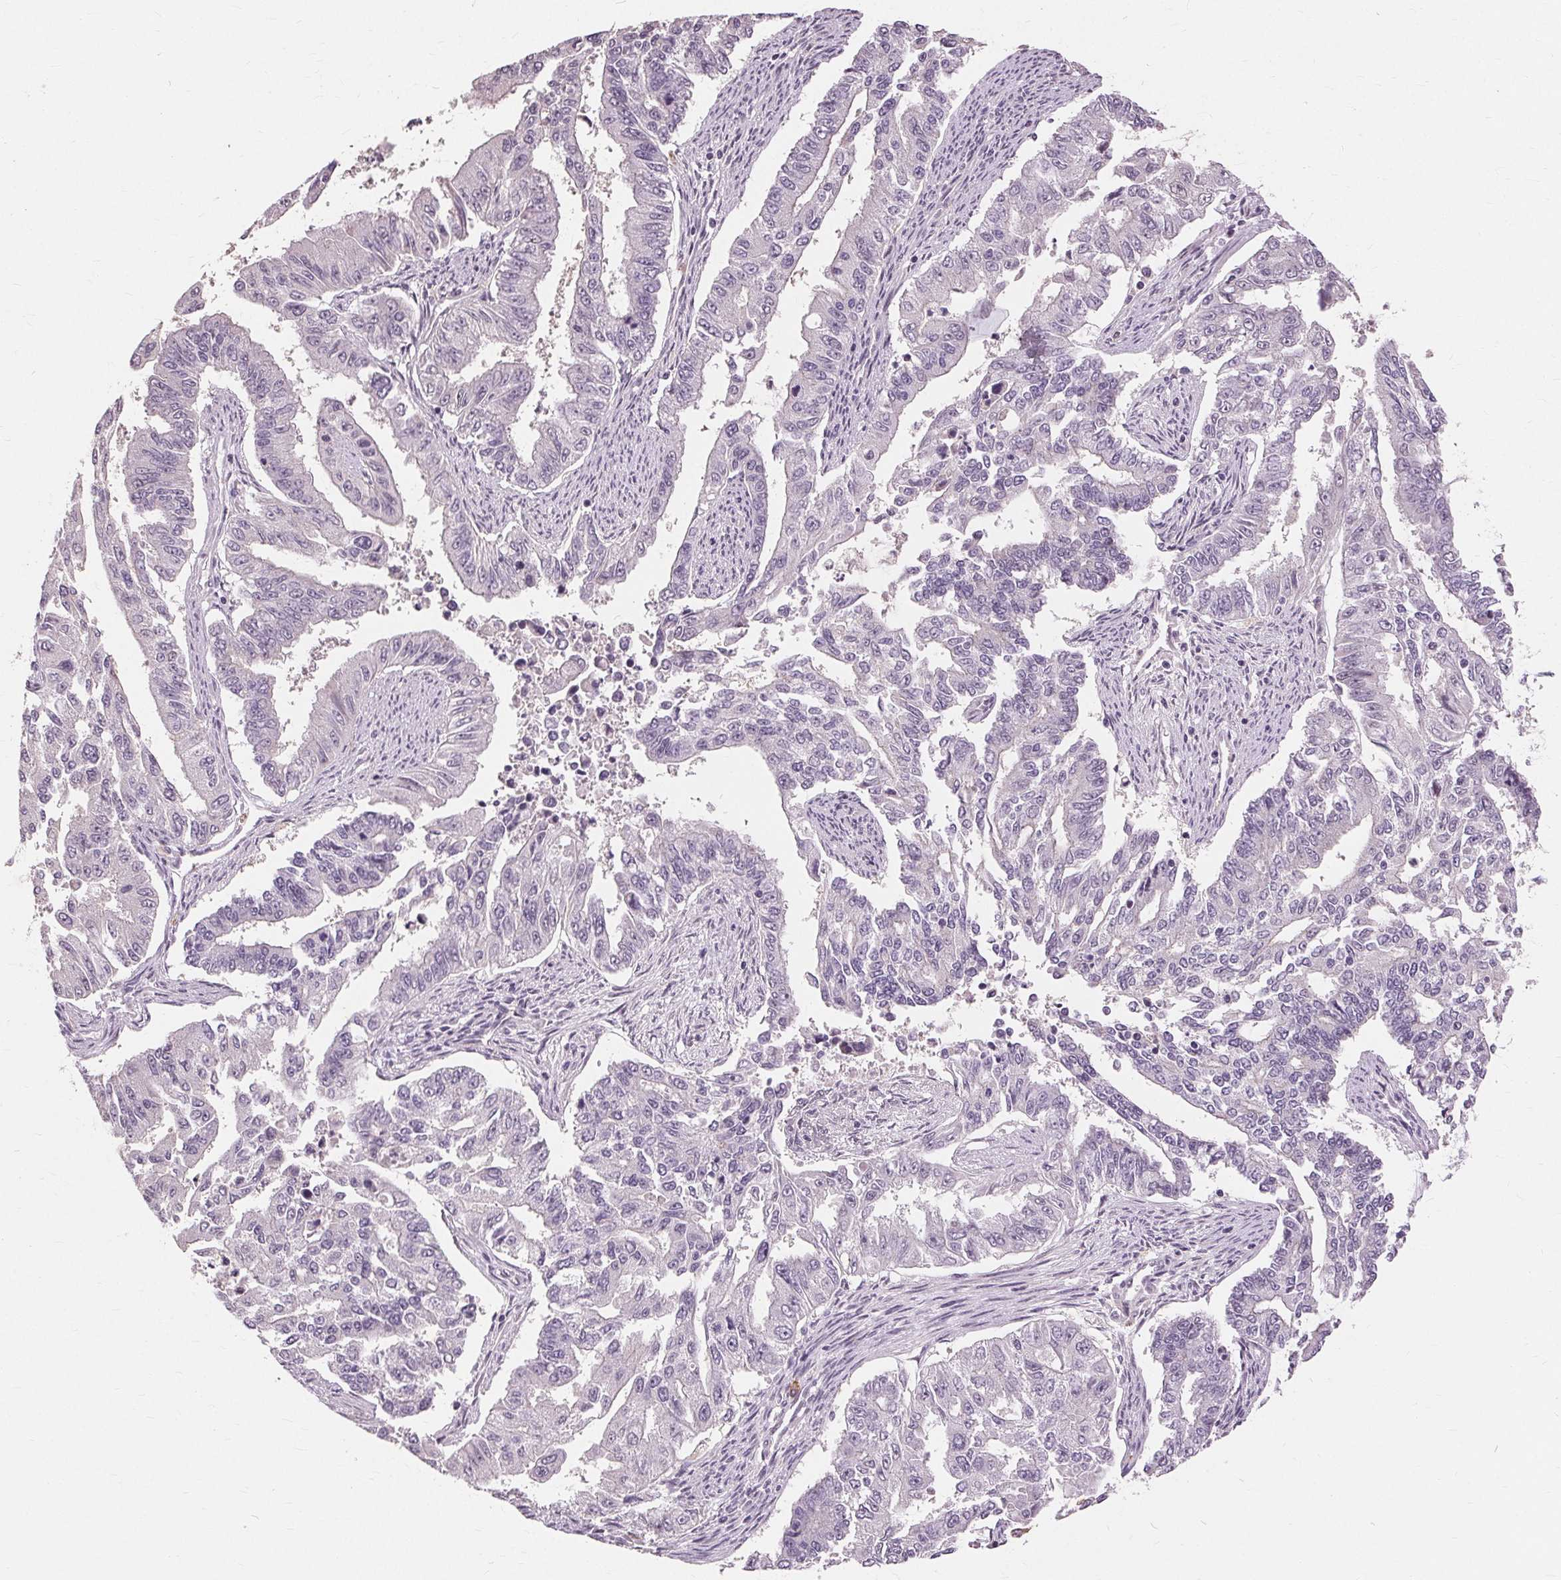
{"staining": {"intensity": "negative", "quantity": "none", "location": "none"}, "tissue": "endometrial cancer", "cell_type": "Tumor cells", "image_type": "cancer", "snomed": [{"axis": "morphology", "description": "Adenocarcinoma, NOS"}, {"axis": "topography", "description": "Uterus"}], "caption": "IHC of adenocarcinoma (endometrial) displays no staining in tumor cells.", "gene": "SIGLEC6", "patient": {"sex": "female", "age": 59}}